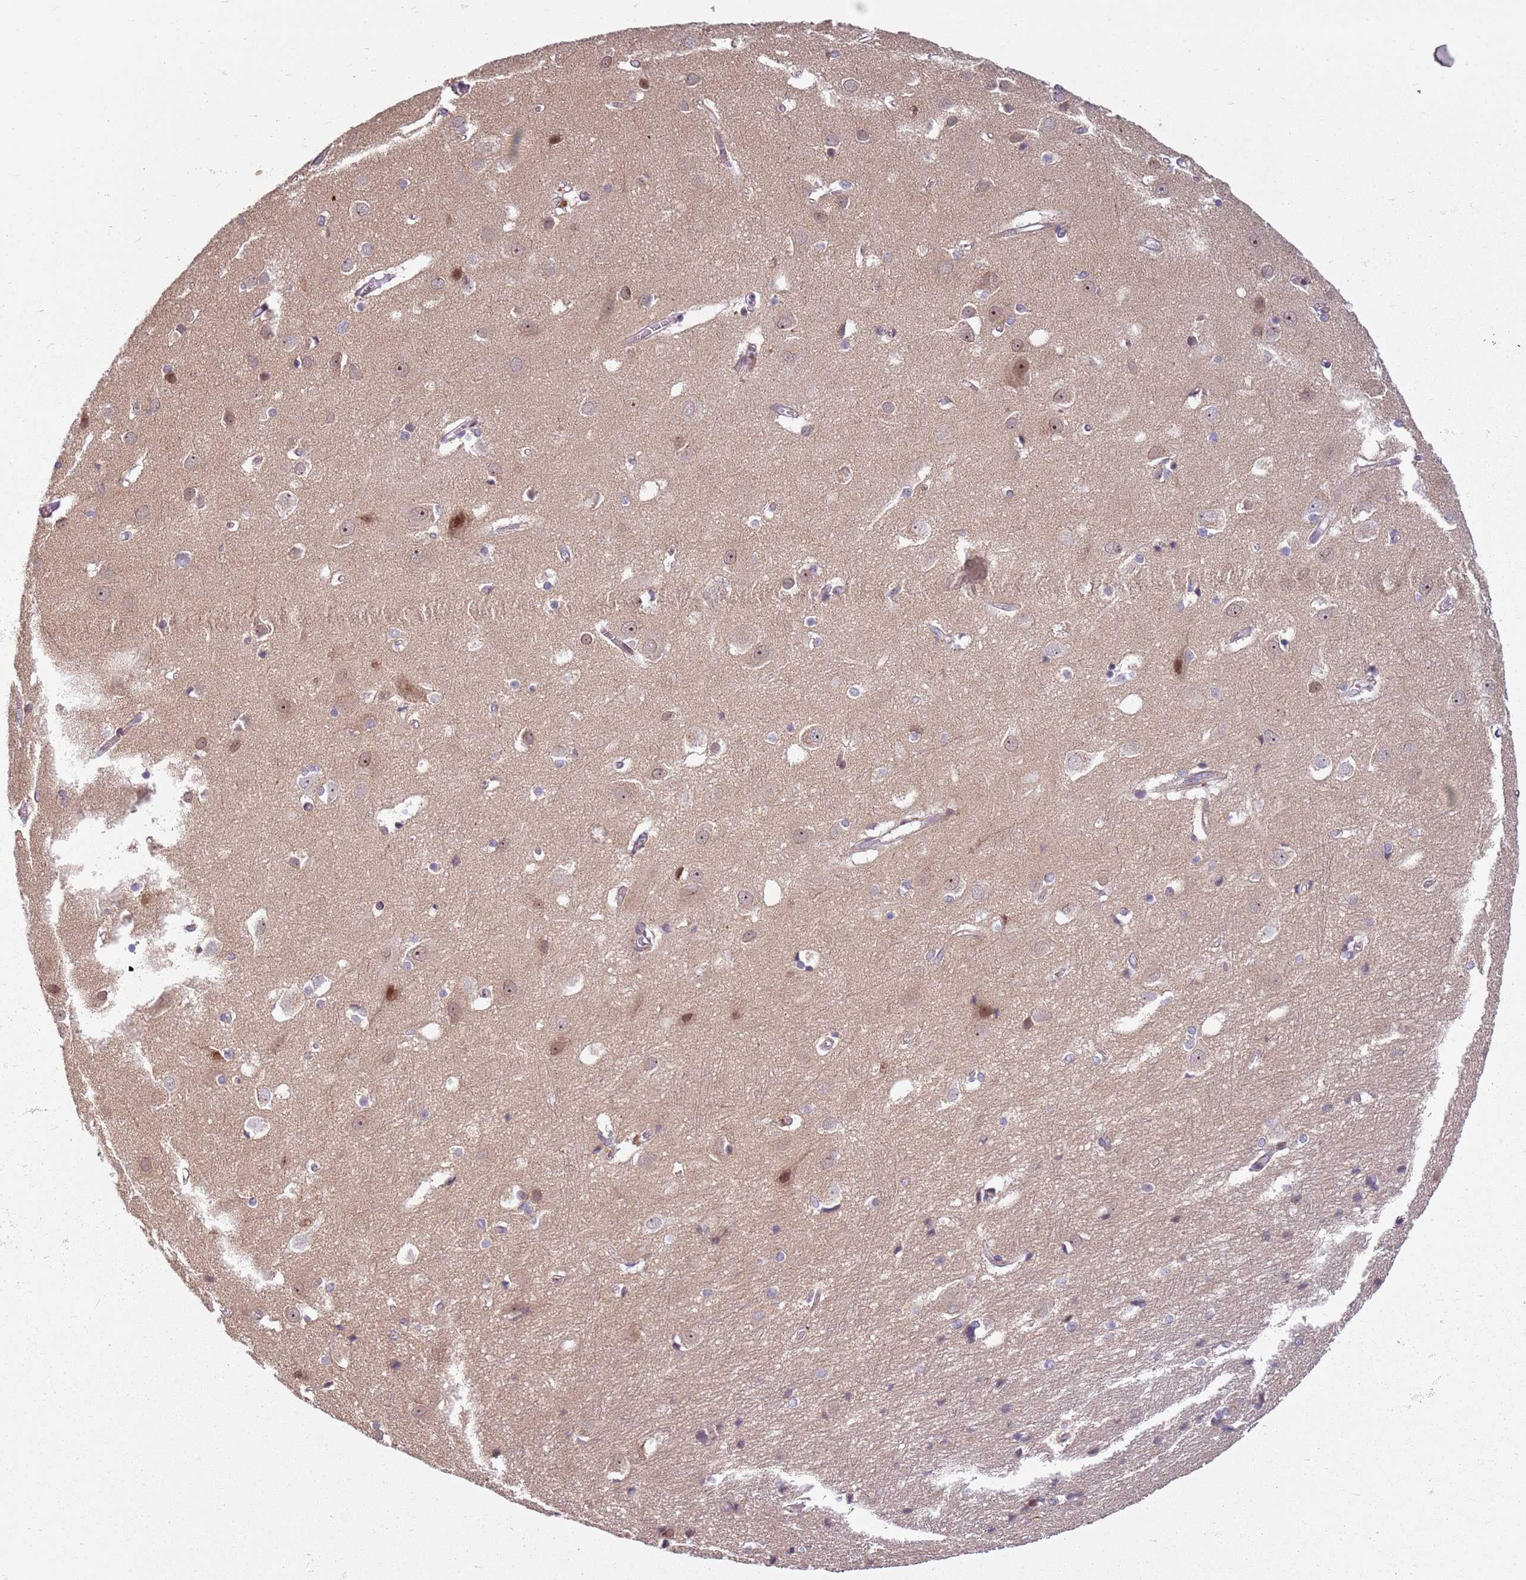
{"staining": {"intensity": "moderate", "quantity": "<25%", "location": "cytoplasmic/membranous"}, "tissue": "cerebral cortex", "cell_type": "Endothelial cells", "image_type": "normal", "snomed": [{"axis": "morphology", "description": "Normal tissue, NOS"}, {"axis": "topography", "description": "Cerebral cortex"}], "caption": "DAB (3,3'-diaminobenzidine) immunohistochemical staining of normal cerebral cortex exhibits moderate cytoplasmic/membranous protein positivity in approximately <25% of endothelial cells. (DAB (3,3'-diaminobenzidine) = brown stain, brightfield microscopy at high magnification).", "gene": "CHURC1", "patient": {"sex": "male", "age": 54}}